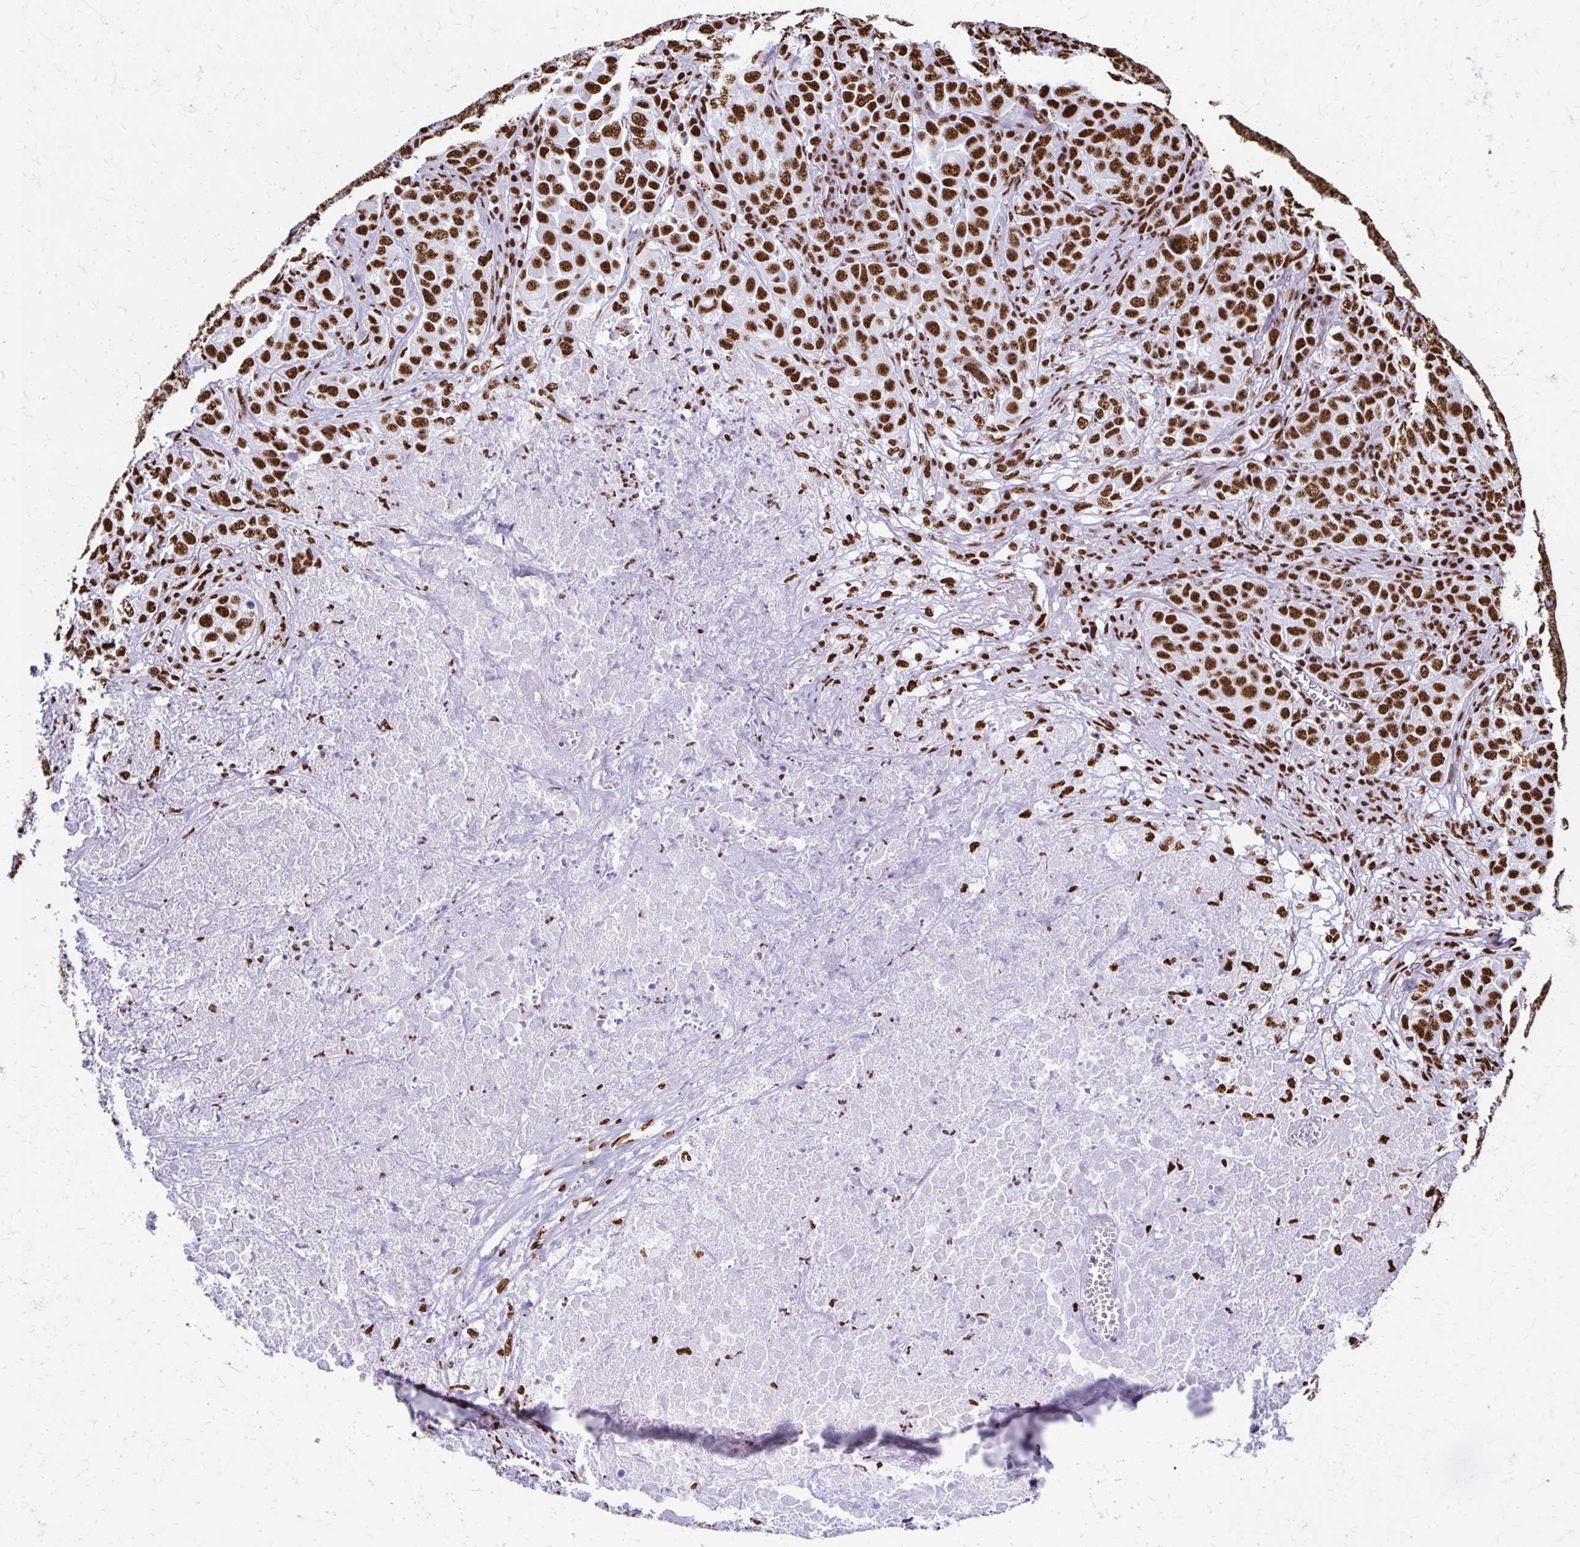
{"staining": {"intensity": "strong", "quantity": ">75%", "location": "nuclear"}, "tissue": "lung cancer", "cell_type": "Tumor cells", "image_type": "cancer", "snomed": [{"axis": "morphology", "description": "Adenocarcinoma, NOS"}, {"axis": "morphology", "description": "Adenocarcinoma, metastatic, NOS"}, {"axis": "topography", "description": "Lymph node"}, {"axis": "topography", "description": "Lung"}], "caption": "Protein analysis of lung cancer (metastatic adenocarcinoma) tissue demonstrates strong nuclear expression in approximately >75% of tumor cells.", "gene": "NONO", "patient": {"sex": "female", "age": 65}}